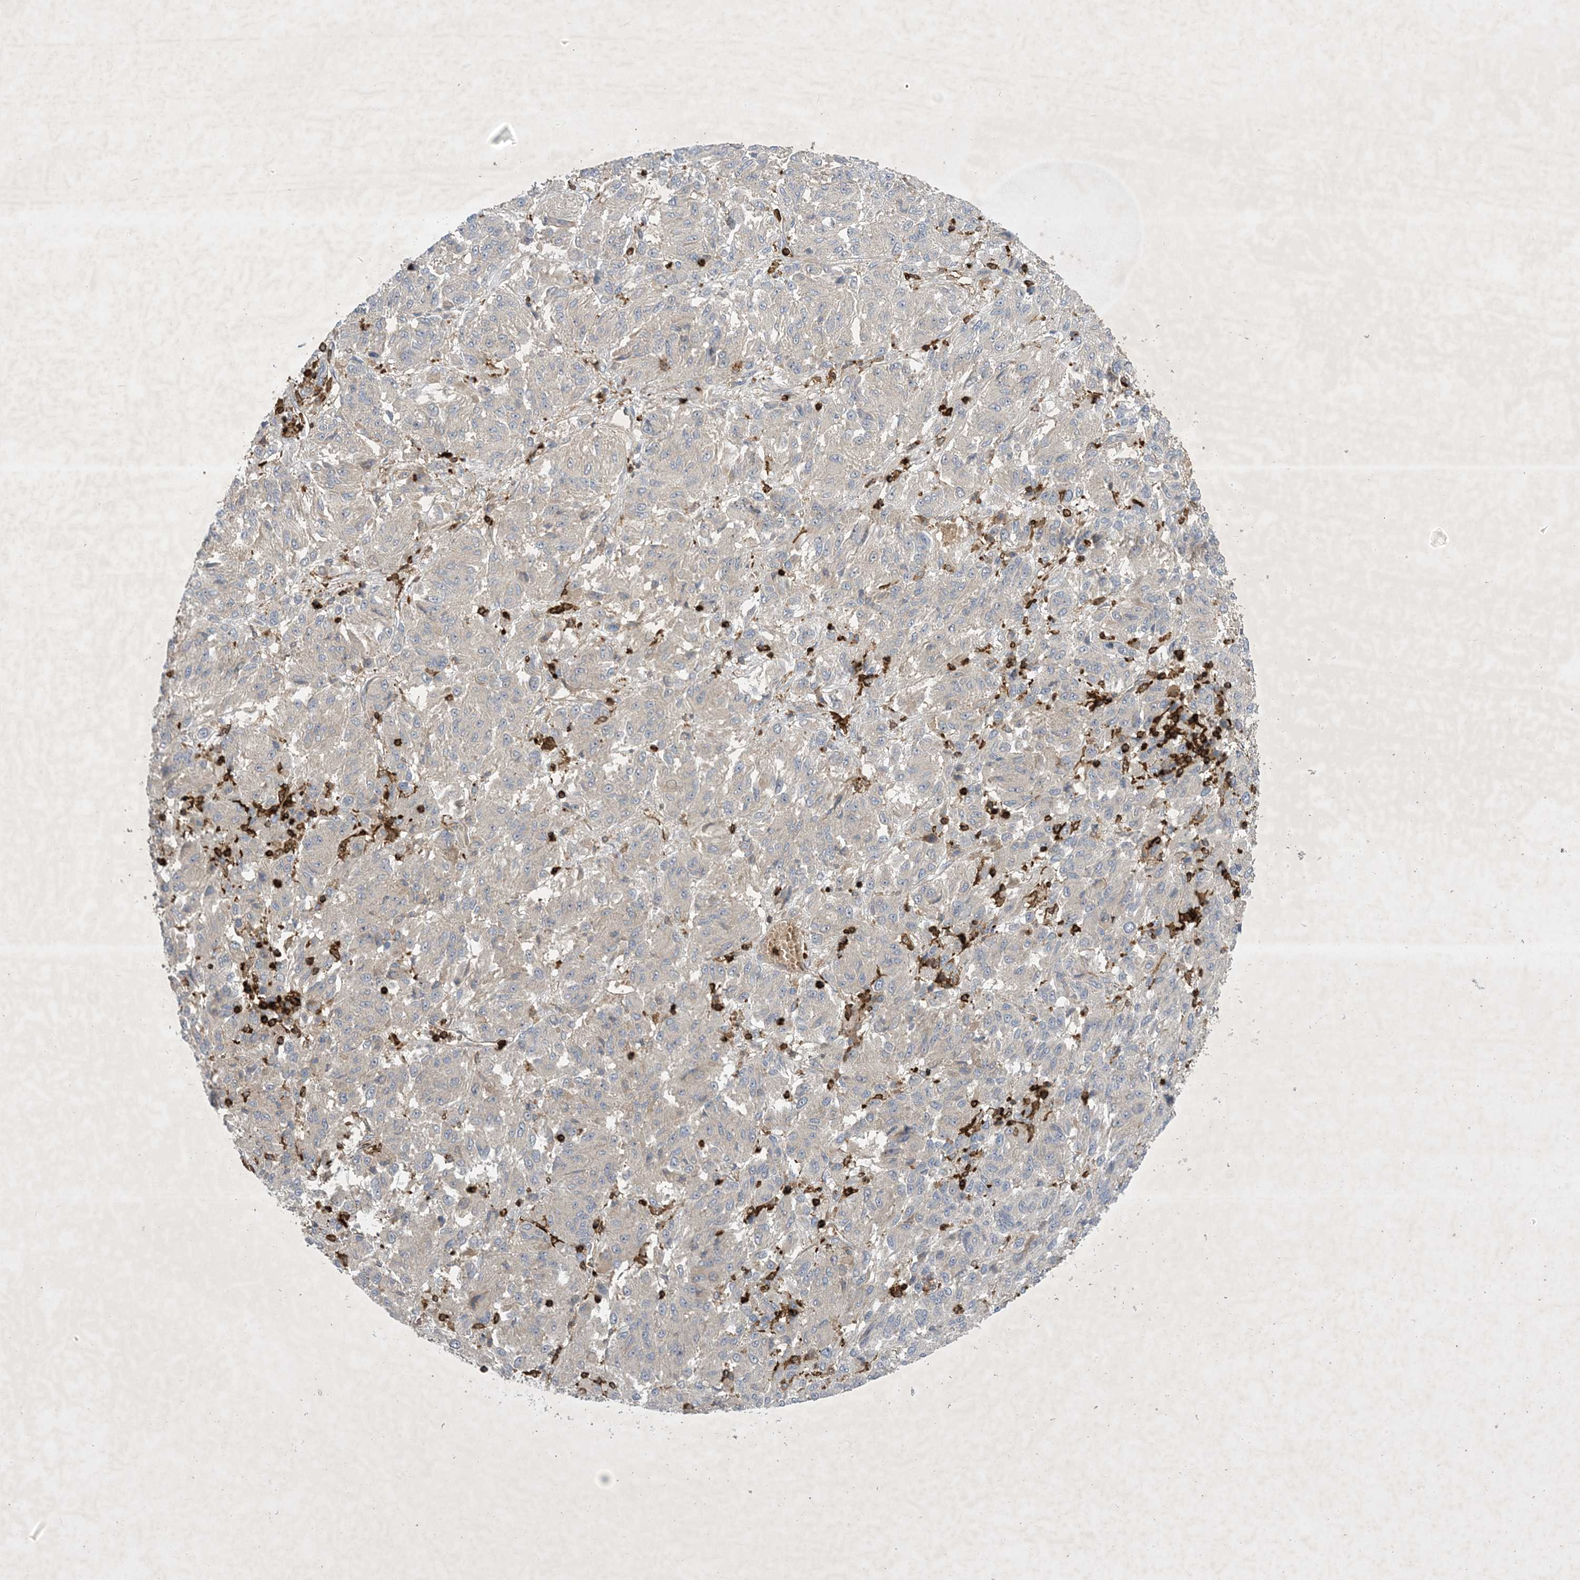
{"staining": {"intensity": "negative", "quantity": "none", "location": "none"}, "tissue": "melanoma", "cell_type": "Tumor cells", "image_type": "cancer", "snomed": [{"axis": "morphology", "description": "Malignant melanoma, Metastatic site"}, {"axis": "topography", "description": "Lung"}], "caption": "Tumor cells show no significant protein staining in melanoma.", "gene": "AK9", "patient": {"sex": "male", "age": 64}}